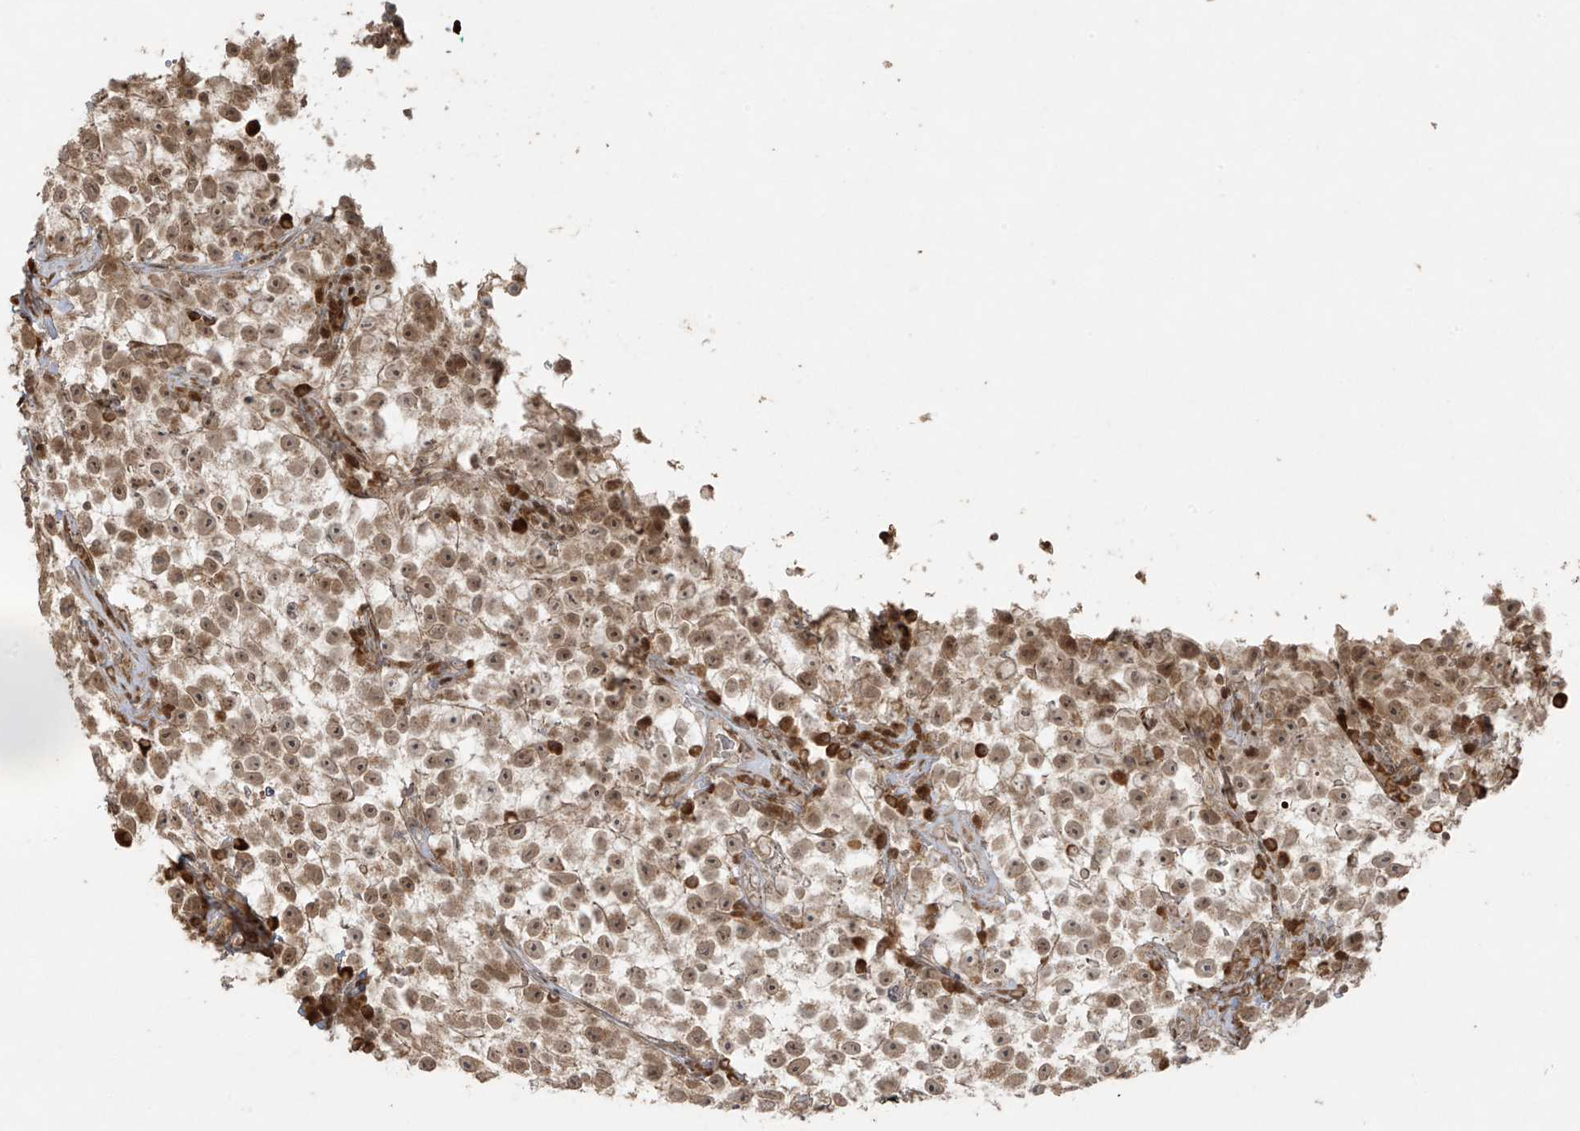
{"staining": {"intensity": "moderate", "quantity": ">75%", "location": "nuclear"}, "tissue": "testis cancer", "cell_type": "Tumor cells", "image_type": "cancer", "snomed": [{"axis": "morphology", "description": "Seminoma, NOS"}, {"axis": "topography", "description": "Testis"}], "caption": "There is medium levels of moderate nuclear expression in tumor cells of testis cancer (seminoma), as demonstrated by immunohistochemical staining (brown color).", "gene": "TTC22", "patient": {"sex": "male", "age": 22}}